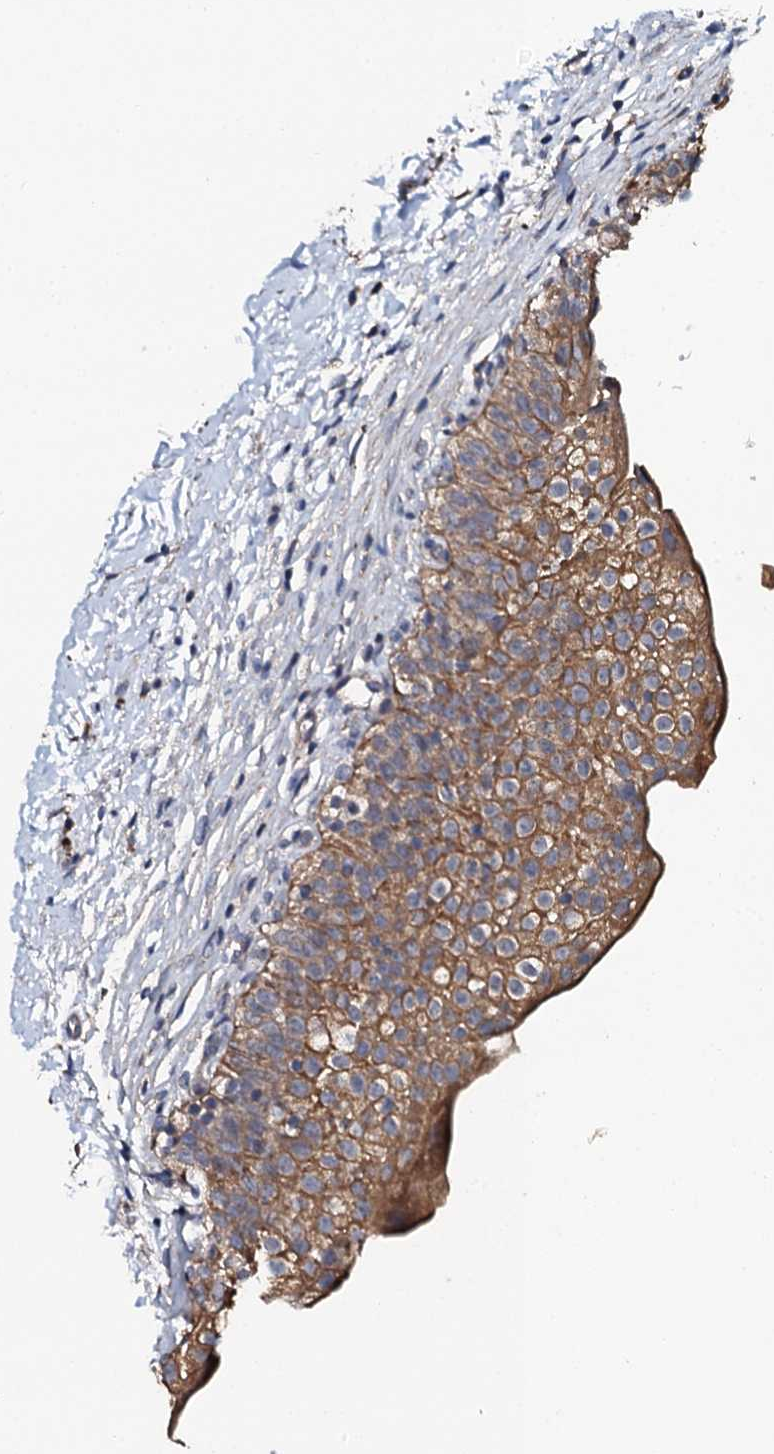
{"staining": {"intensity": "moderate", "quantity": ">75%", "location": "cytoplasmic/membranous"}, "tissue": "urinary bladder", "cell_type": "Urothelial cells", "image_type": "normal", "snomed": [{"axis": "morphology", "description": "Normal tissue, NOS"}, {"axis": "topography", "description": "Urinary bladder"}], "caption": "Moderate cytoplasmic/membranous protein staining is appreciated in about >75% of urothelial cells in urinary bladder. Using DAB (3,3'-diaminobenzidine) (brown) and hematoxylin (blue) stains, captured at high magnification using brightfield microscopy.", "gene": "GLCE", "patient": {"sex": "male", "age": 55}}